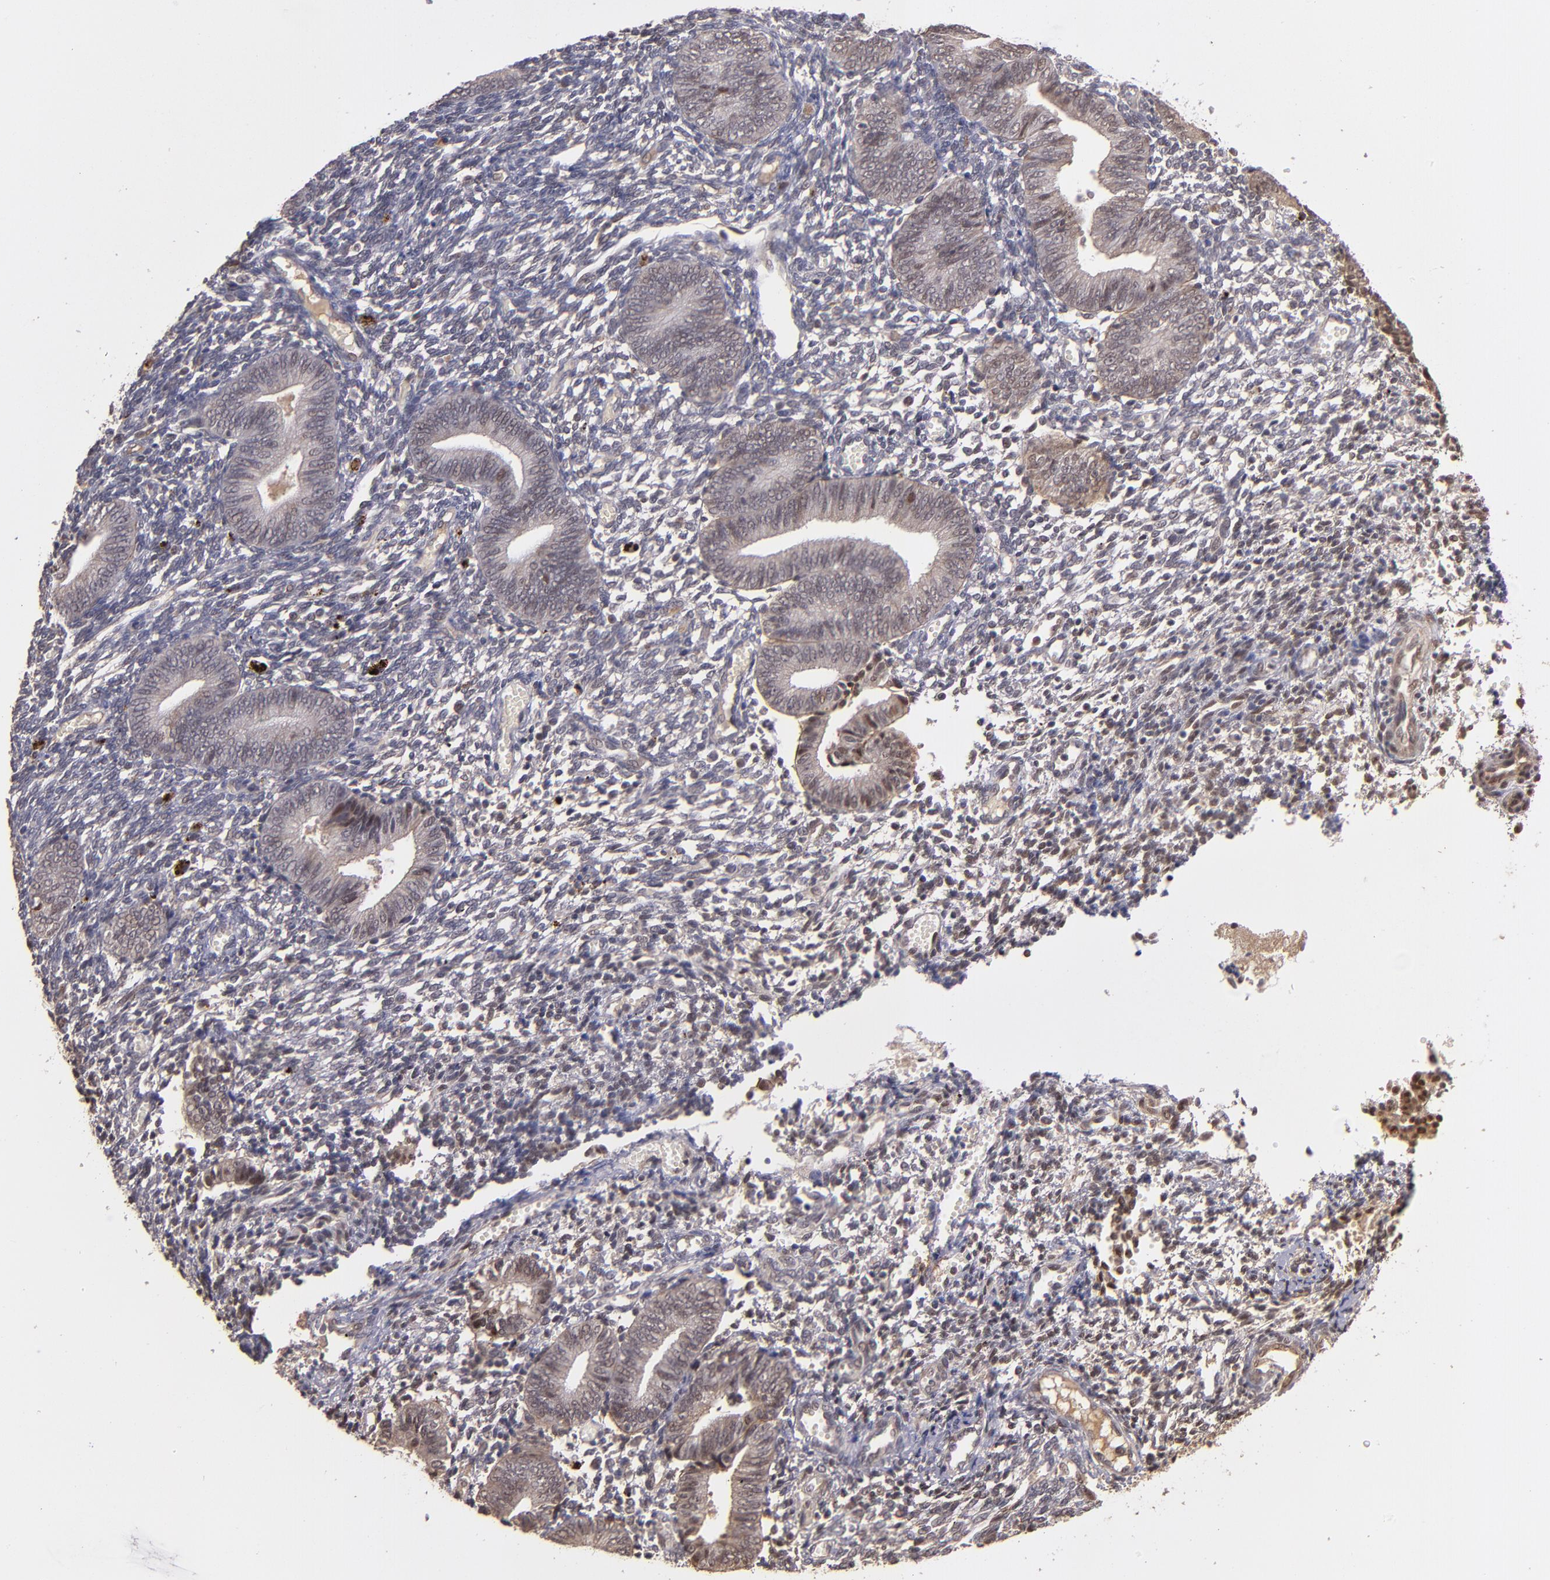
{"staining": {"intensity": "weak", "quantity": "25%-75%", "location": "nuclear"}, "tissue": "endometrium", "cell_type": "Cells in endometrial stroma", "image_type": "normal", "snomed": [{"axis": "morphology", "description": "Normal tissue, NOS"}, {"axis": "topography", "description": "Uterus"}, {"axis": "topography", "description": "Endometrium"}], "caption": "Immunohistochemistry (IHC) (DAB) staining of normal endometrium reveals weak nuclear protein expression in approximately 25%-75% of cells in endometrial stroma.", "gene": "ABHD12B", "patient": {"sex": "female", "age": 33}}